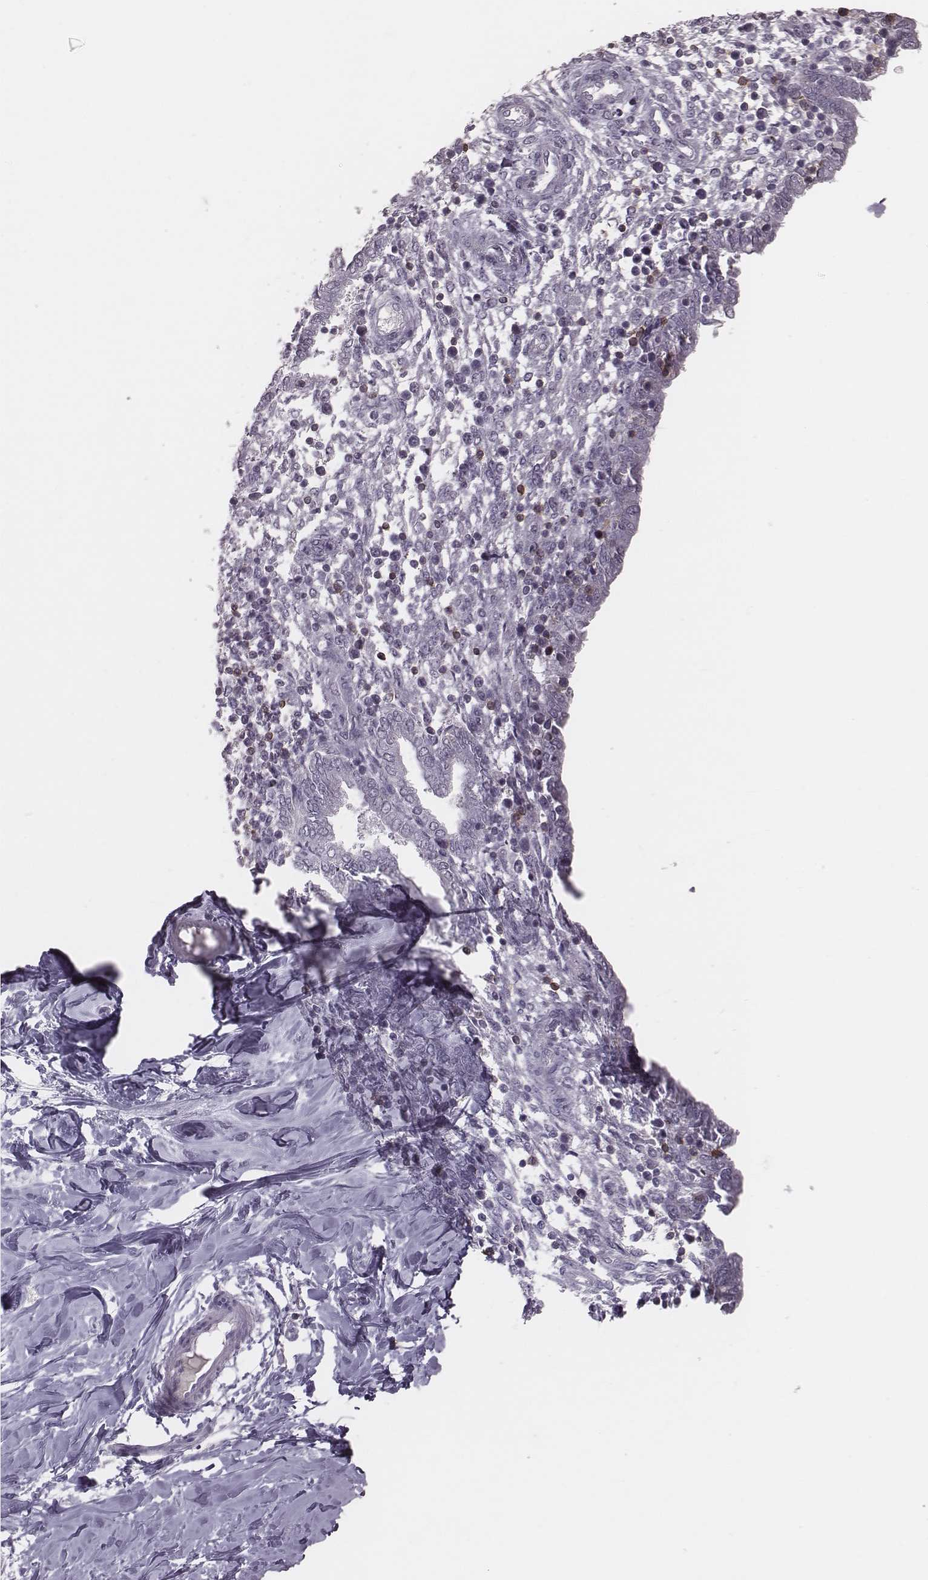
{"staining": {"intensity": "negative", "quantity": "none", "location": "none"}, "tissue": "endometrium", "cell_type": "Cells in endometrial stroma", "image_type": "normal", "snomed": [{"axis": "morphology", "description": "Normal tissue, NOS"}, {"axis": "topography", "description": "Endometrium"}], "caption": "An immunohistochemistry (IHC) image of unremarkable endometrium is shown. There is no staining in cells in endometrial stroma of endometrium.", "gene": "PDCD1", "patient": {"sex": "female", "age": 42}}